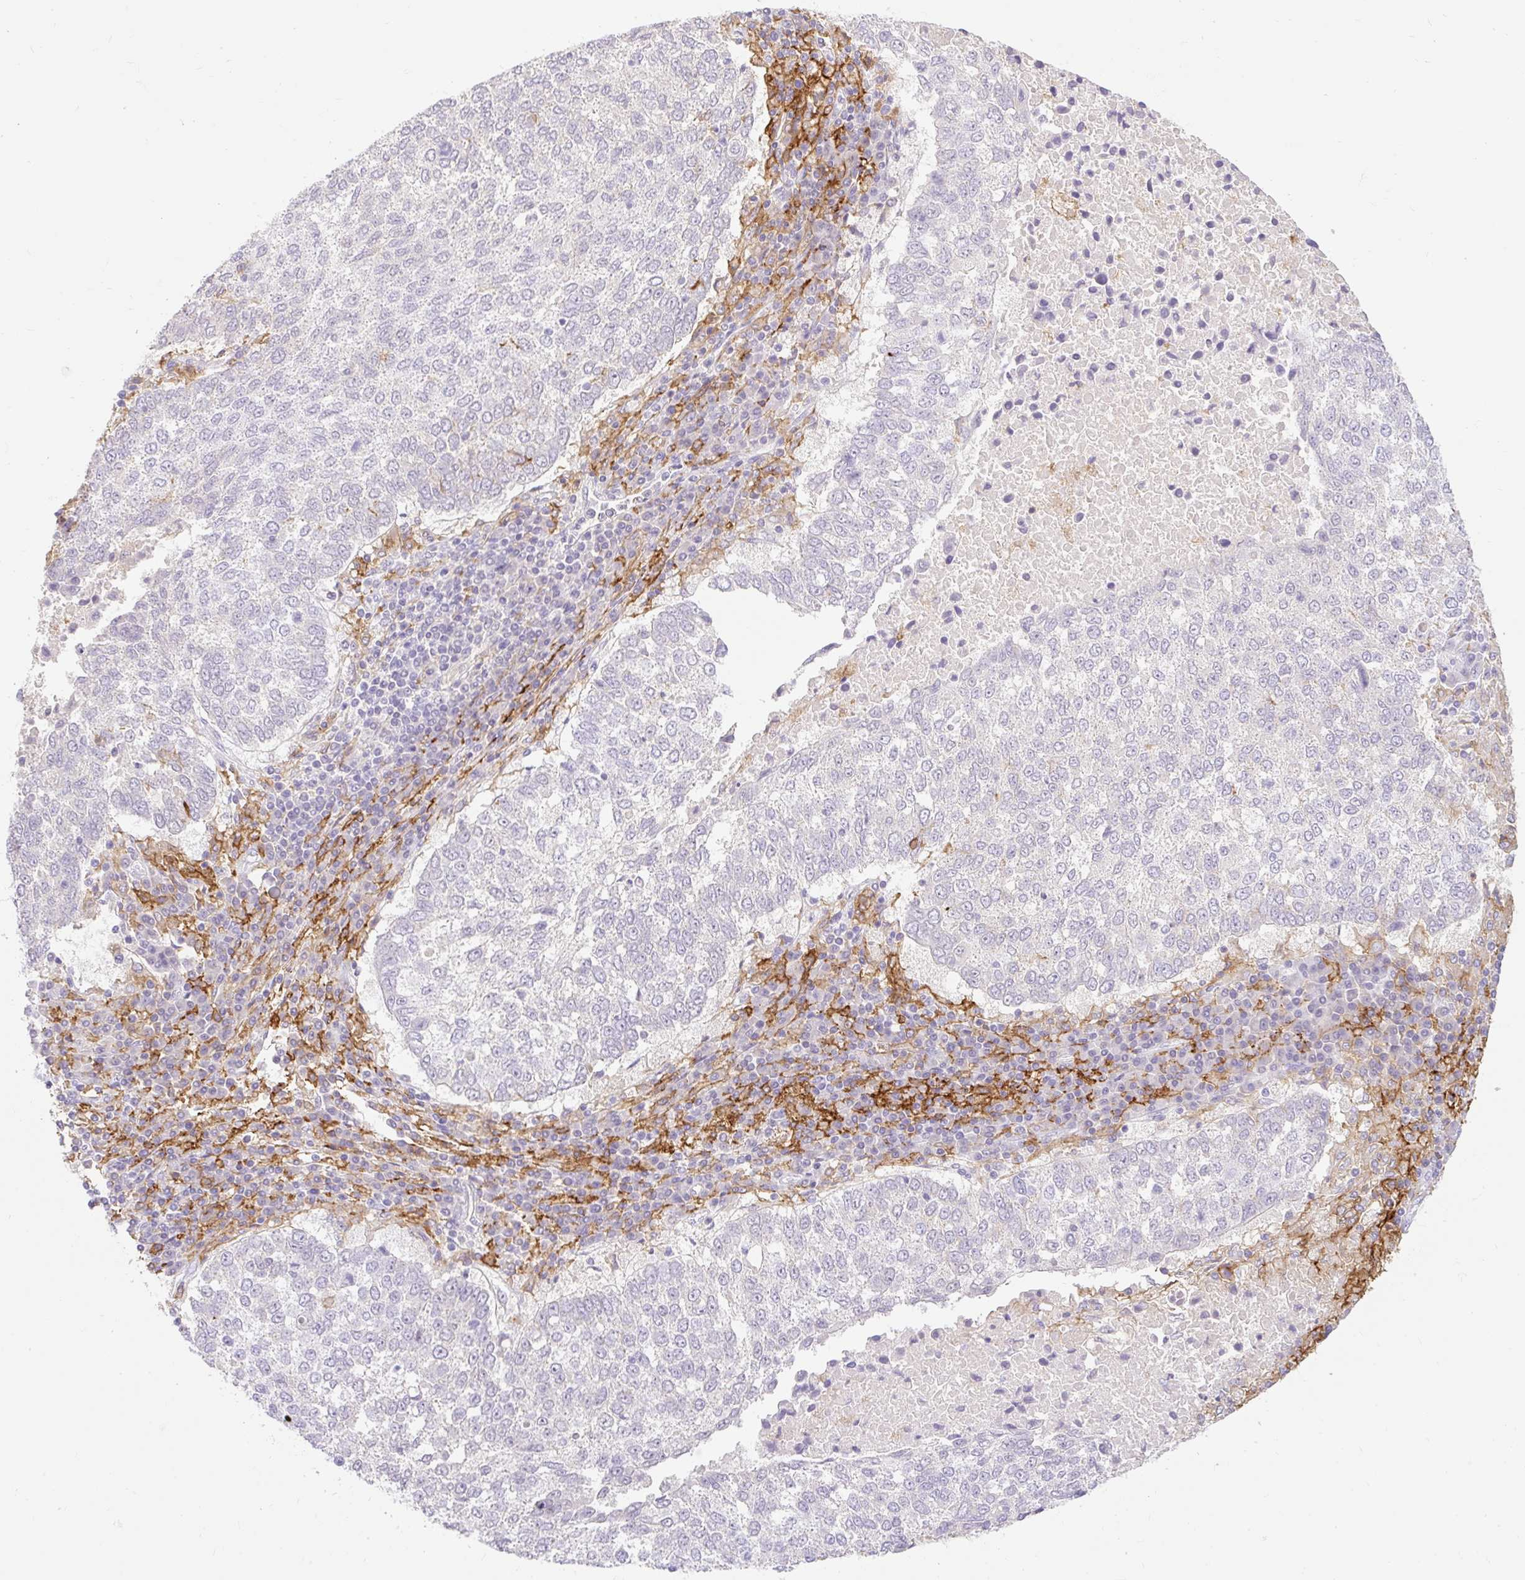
{"staining": {"intensity": "negative", "quantity": "none", "location": "none"}, "tissue": "lung cancer", "cell_type": "Tumor cells", "image_type": "cancer", "snomed": [{"axis": "morphology", "description": "Squamous cell carcinoma, NOS"}, {"axis": "topography", "description": "Lung"}], "caption": "The immunohistochemistry image has no significant staining in tumor cells of lung cancer (squamous cell carcinoma) tissue. (DAB immunohistochemistry with hematoxylin counter stain).", "gene": "SIGLEC1", "patient": {"sex": "male", "age": 73}}